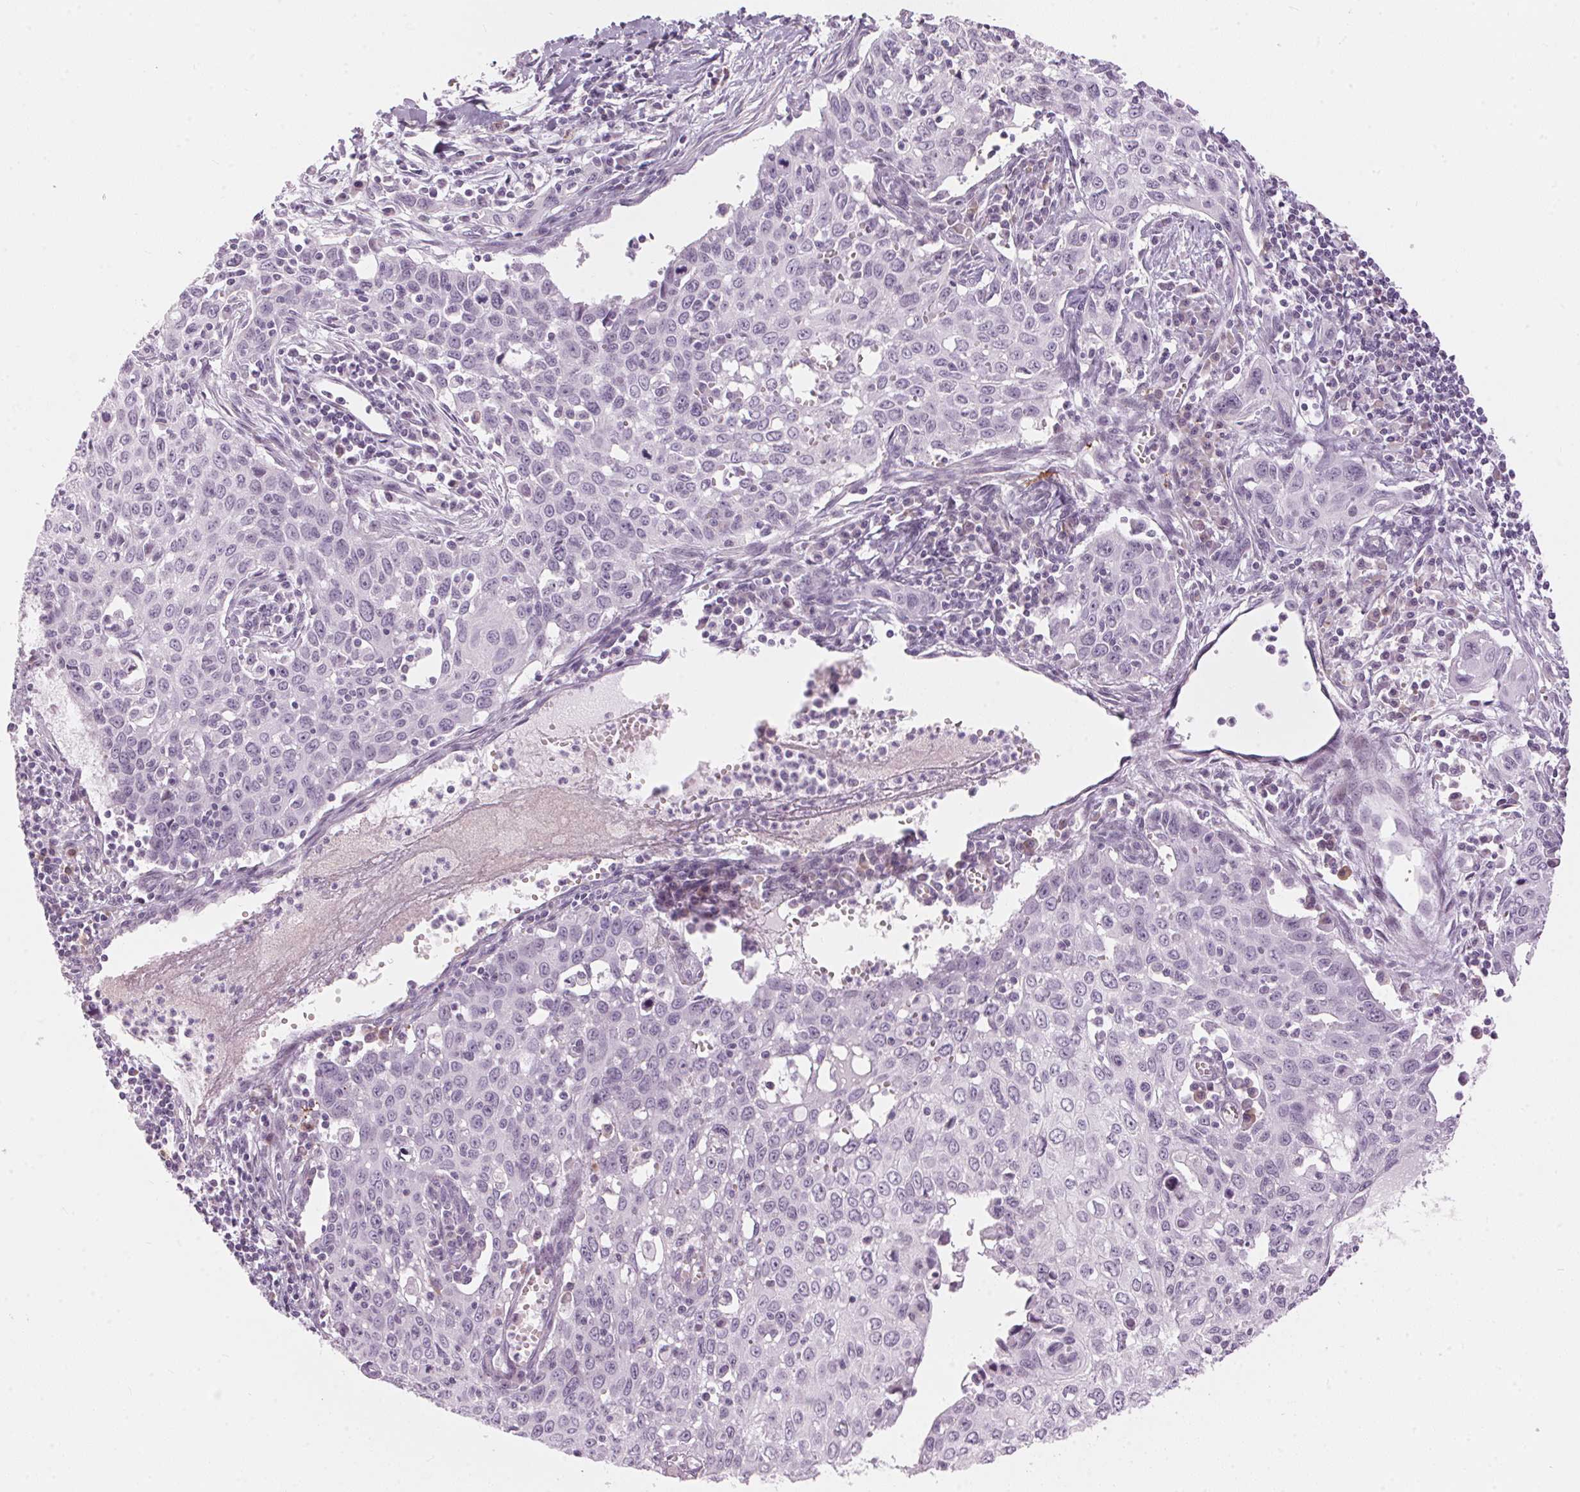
{"staining": {"intensity": "negative", "quantity": "none", "location": "none"}, "tissue": "cervical cancer", "cell_type": "Tumor cells", "image_type": "cancer", "snomed": [{"axis": "morphology", "description": "Squamous cell carcinoma, NOS"}, {"axis": "topography", "description": "Cervix"}], "caption": "Human squamous cell carcinoma (cervical) stained for a protein using immunohistochemistry shows no expression in tumor cells.", "gene": "CADPS", "patient": {"sex": "female", "age": 38}}